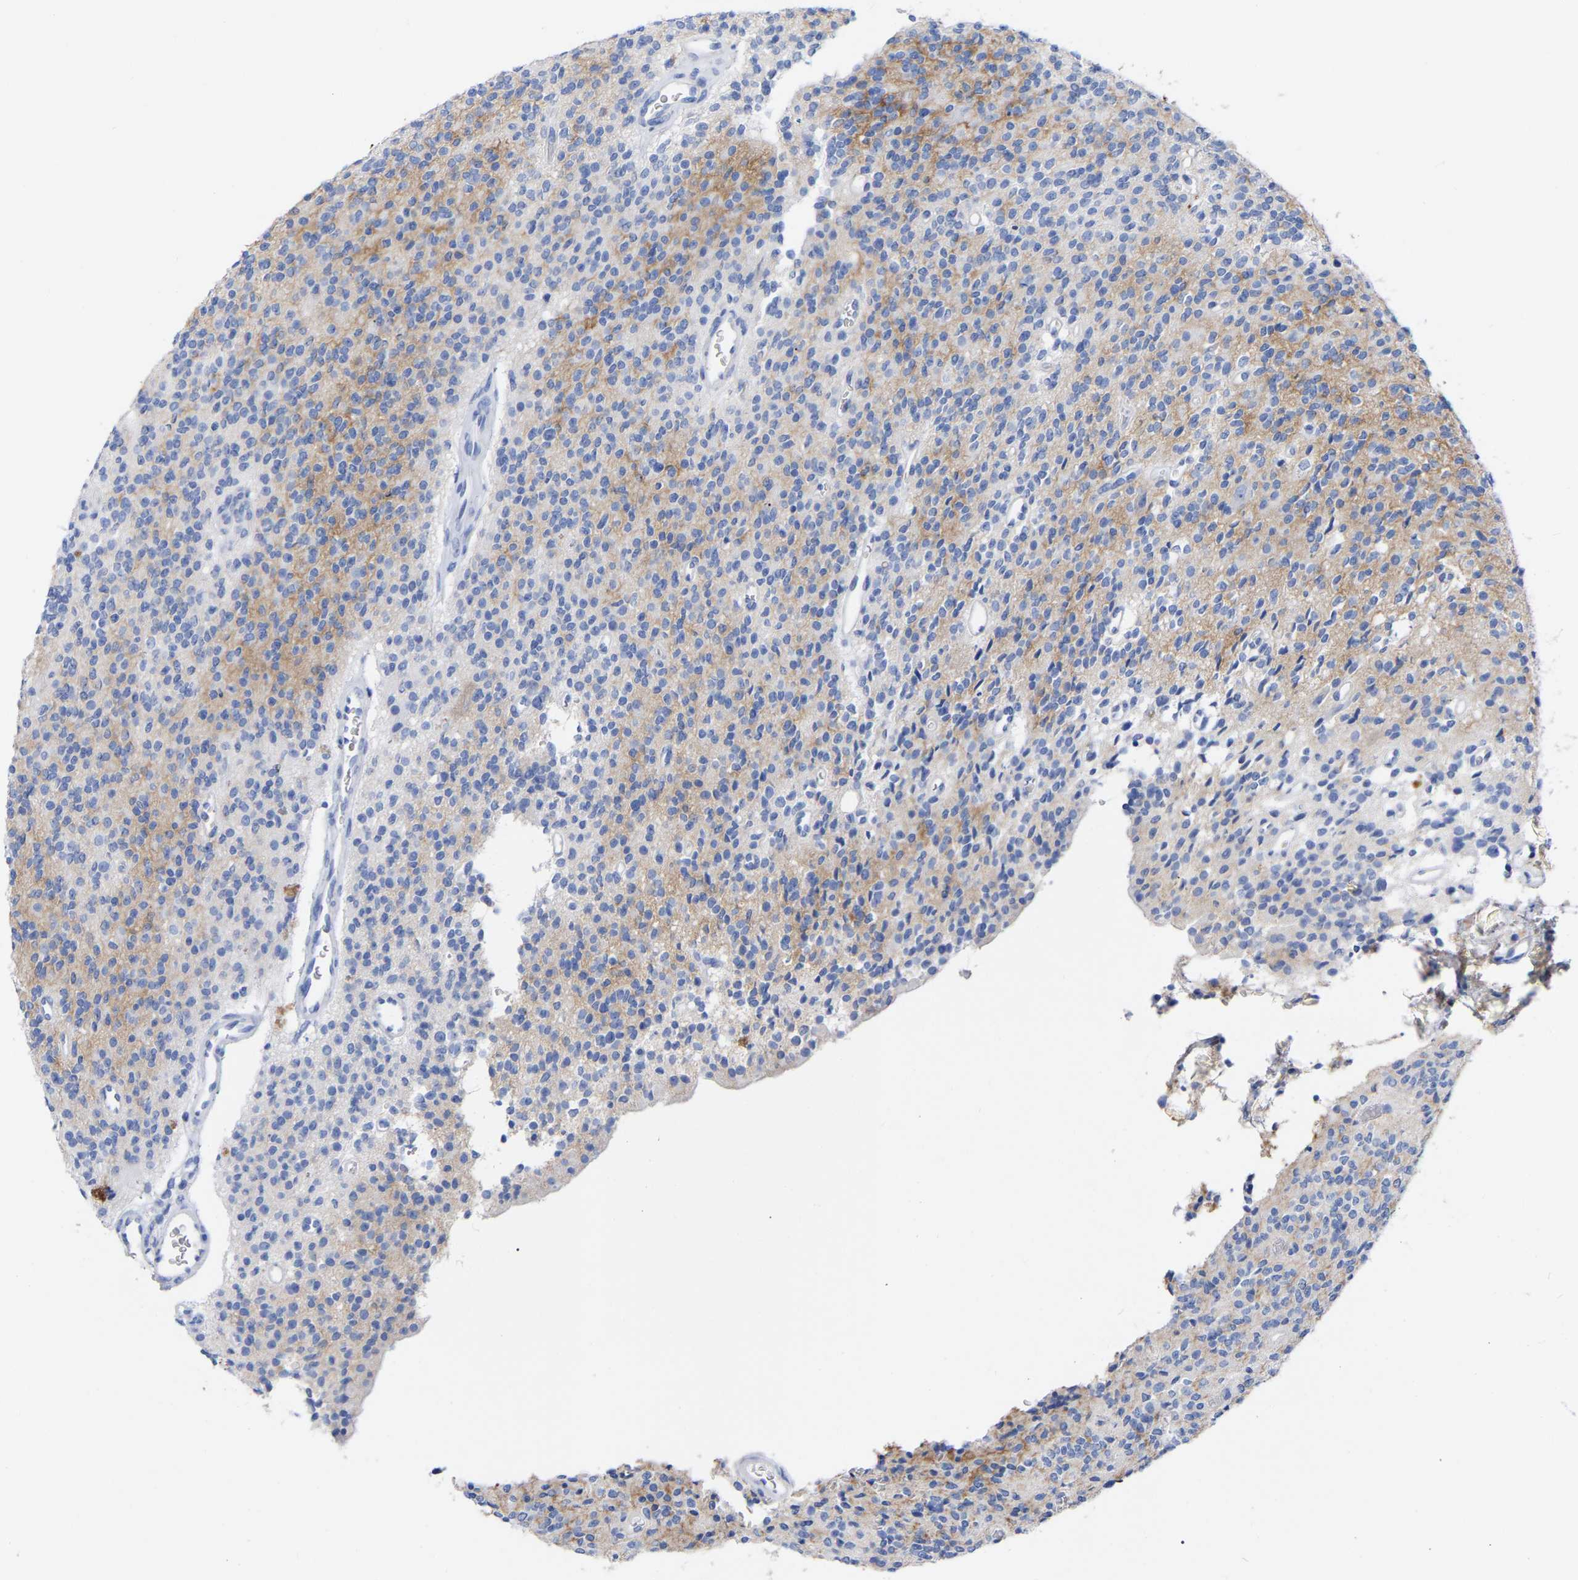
{"staining": {"intensity": "moderate", "quantity": "<25%", "location": "cytoplasmic/membranous"}, "tissue": "glioma", "cell_type": "Tumor cells", "image_type": "cancer", "snomed": [{"axis": "morphology", "description": "Glioma, malignant, High grade"}, {"axis": "topography", "description": "Brain"}], "caption": "About <25% of tumor cells in glioma exhibit moderate cytoplasmic/membranous protein staining as visualized by brown immunohistochemical staining.", "gene": "HAPLN1", "patient": {"sex": "male", "age": 34}}